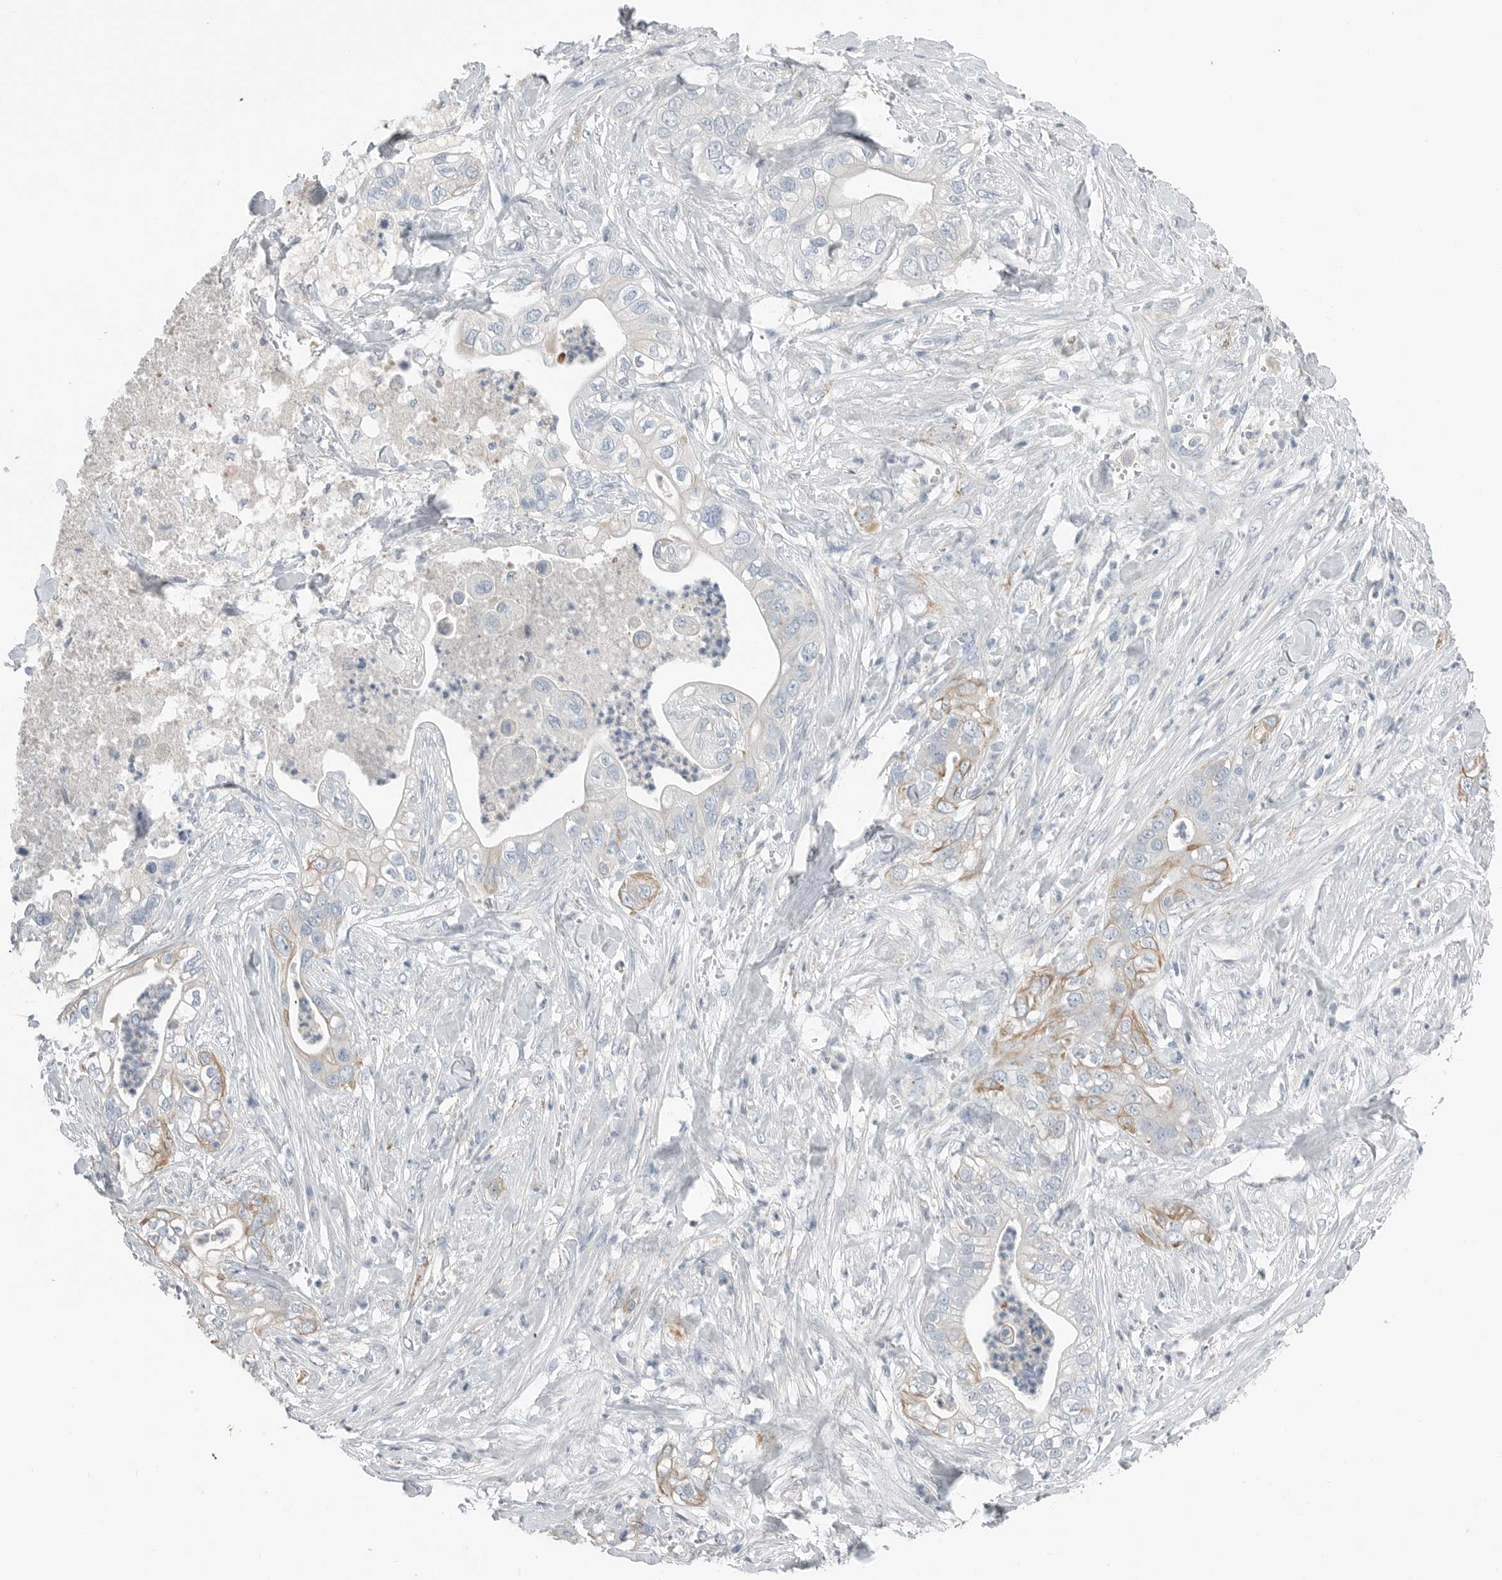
{"staining": {"intensity": "weak", "quantity": "<25%", "location": "cytoplasmic/membranous"}, "tissue": "pancreatic cancer", "cell_type": "Tumor cells", "image_type": "cancer", "snomed": [{"axis": "morphology", "description": "Adenocarcinoma, NOS"}, {"axis": "topography", "description": "Pancreas"}], "caption": "IHC of pancreatic cancer displays no positivity in tumor cells. (Immunohistochemistry (ihc), brightfield microscopy, high magnification).", "gene": "SERPINB7", "patient": {"sex": "female", "age": 78}}